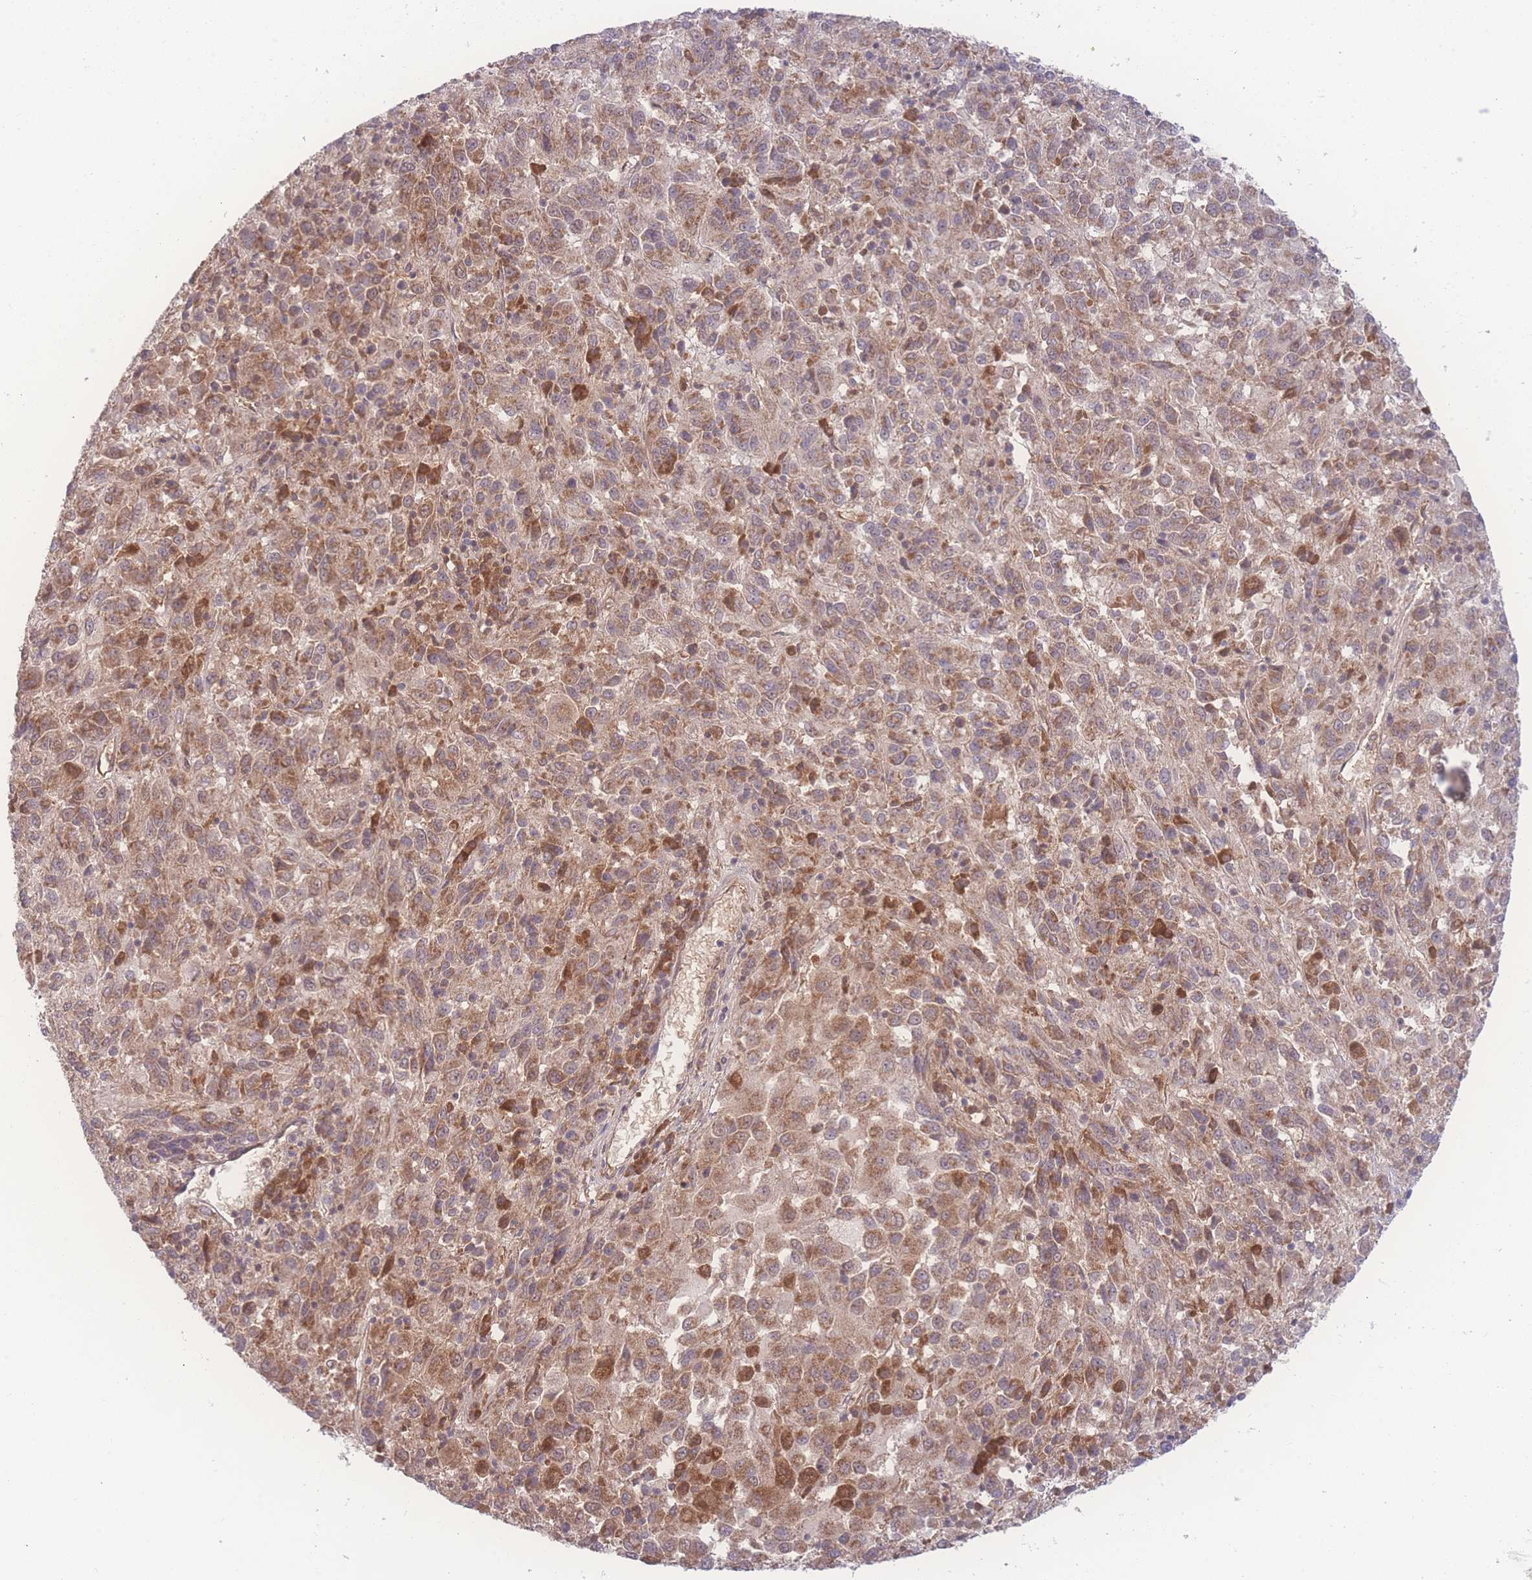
{"staining": {"intensity": "moderate", "quantity": ">75%", "location": "cytoplasmic/membranous"}, "tissue": "melanoma", "cell_type": "Tumor cells", "image_type": "cancer", "snomed": [{"axis": "morphology", "description": "Malignant melanoma, Metastatic site"}, {"axis": "topography", "description": "Lung"}], "caption": "This image exhibits IHC staining of human malignant melanoma (metastatic site), with medium moderate cytoplasmic/membranous staining in about >75% of tumor cells.", "gene": "RAVER1", "patient": {"sex": "male", "age": 64}}